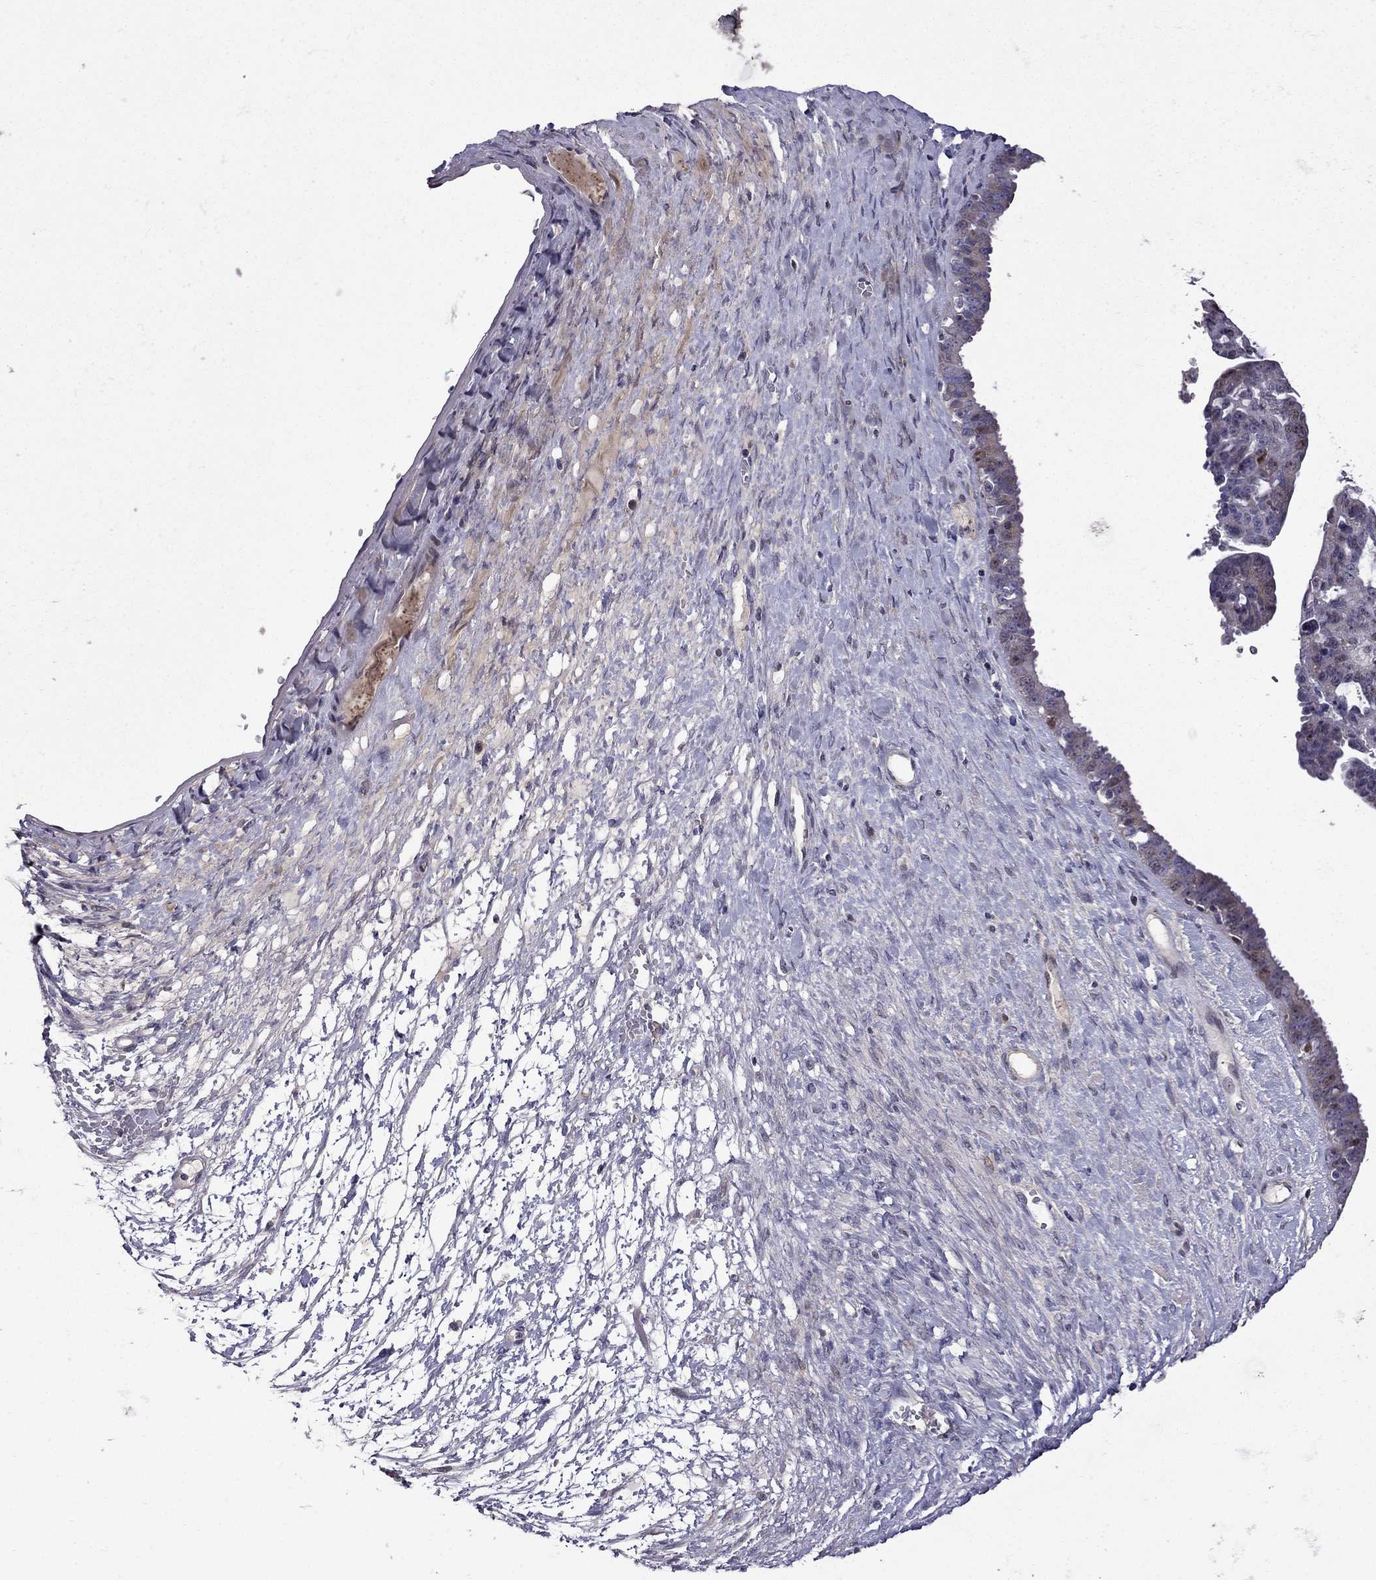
{"staining": {"intensity": "moderate", "quantity": "<25%", "location": "nuclear"}, "tissue": "ovarian cancer", "cell_type": "Tumor cells", "image_type": "cancer", "snomed": [{"axis": "morphology", "description": "Cystadenocarcinoma, serous, NOS"}, {"axis": "topography", "description": "Ovary"}], "caption": "Immunohistochemistry (IHC) (DAB) staining of human ovarian cancer (serous cystadenocarcinoma) shows moderate nuclear protein staining in about <25% of tumor cells. Nuclei are stained in blue.", "gene": "UHRF1", "patient": {"sex": "female", "age": 71}}